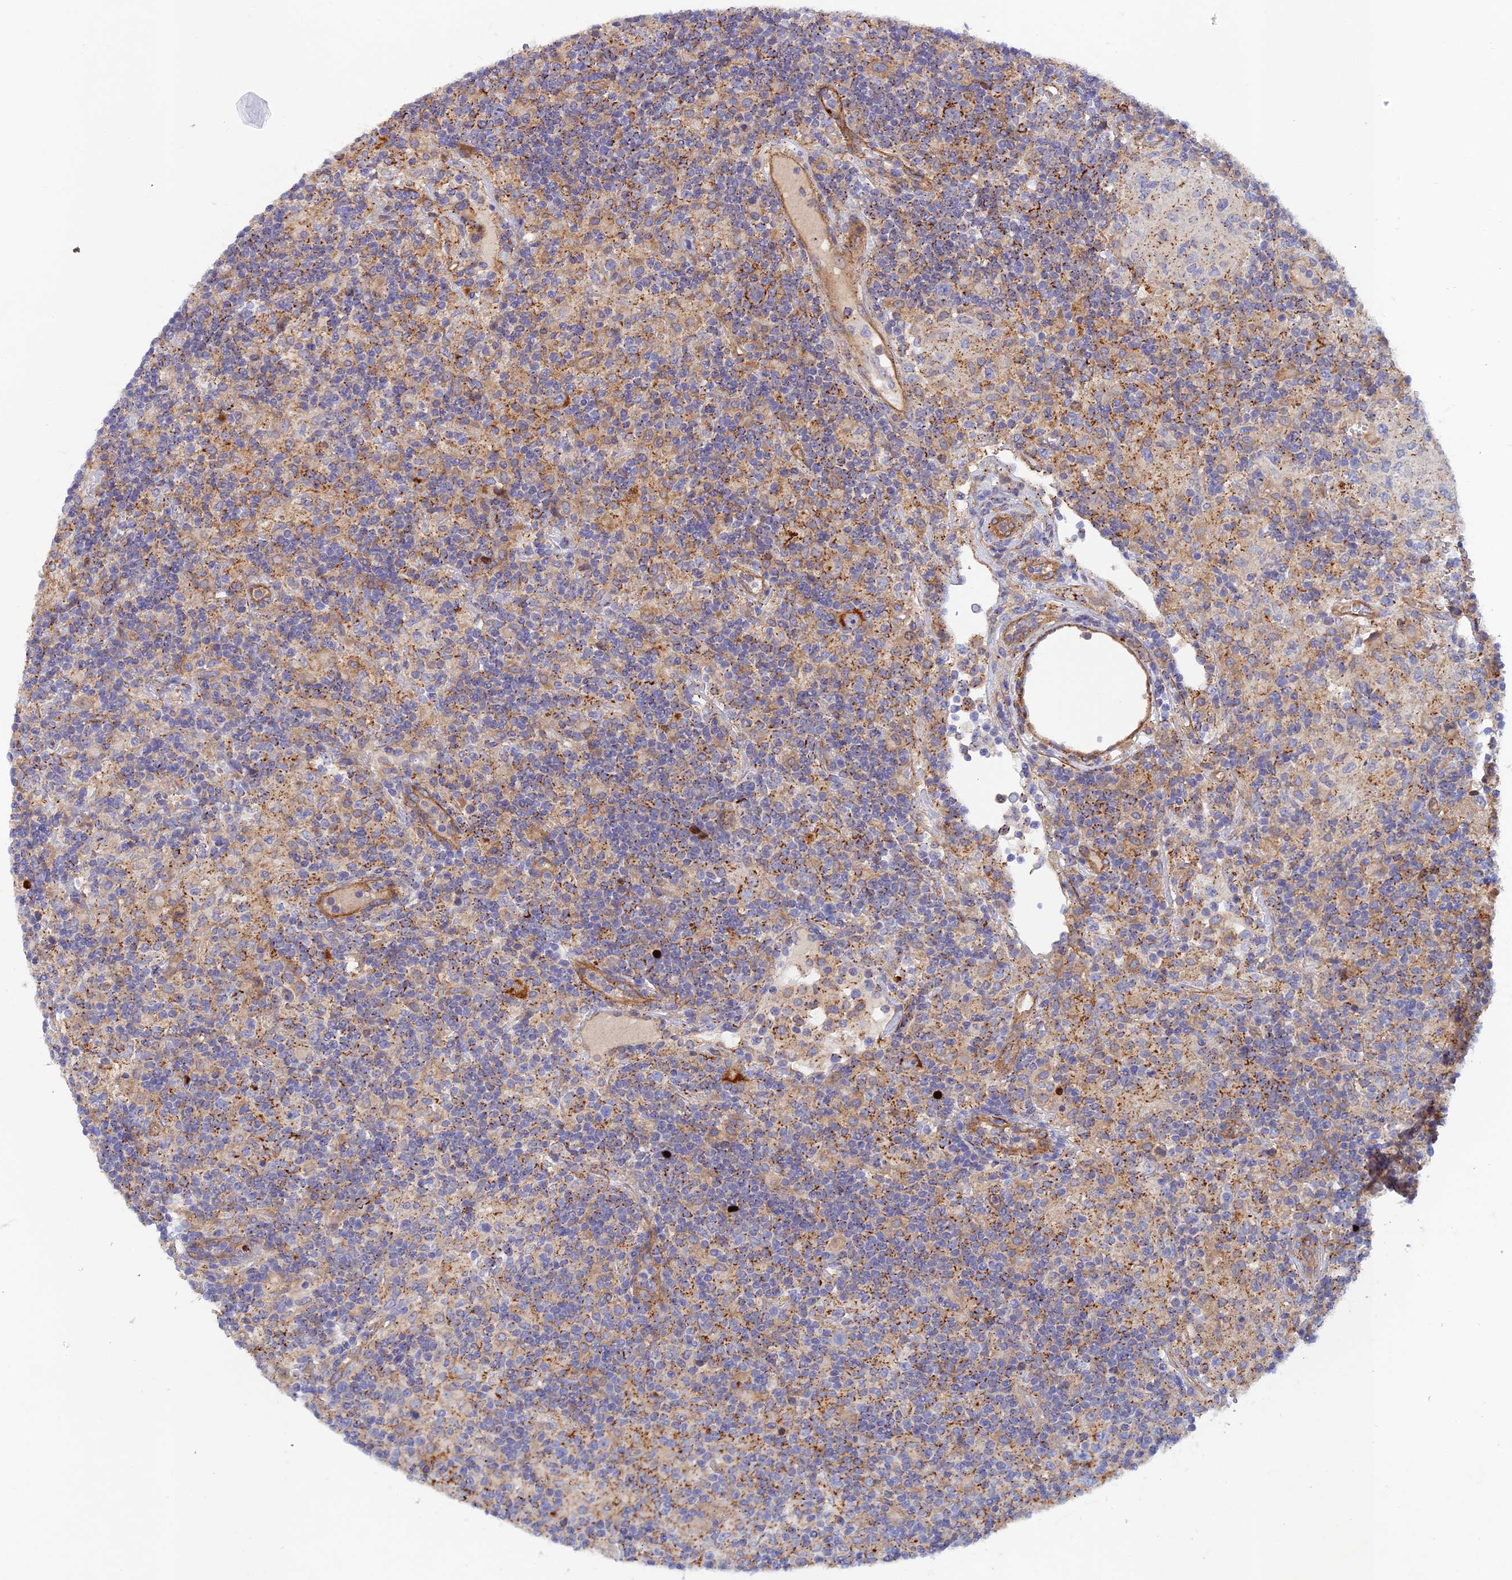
{"staining": {"intensity": "strong", "quantity": "25%-75%", "location": "cytoplasmic/membranous"}, "tissue": "lymphoma", "cell_type": "Tumor cells", "image_type": "cancer", "snomed": [{"axis": "morphology", "description": "Hodgkin's disease, NOS"}, {"axis": "topography", "description": "Lymph node"}], "caption": "Protein expression analysis of lymphoma displays strong cytoplasmic/membranous positivity in approximately 25%-75% of tumor cells.", "gene": "RALGAPA2", "patient": {"sex": "male", "age": 70}}